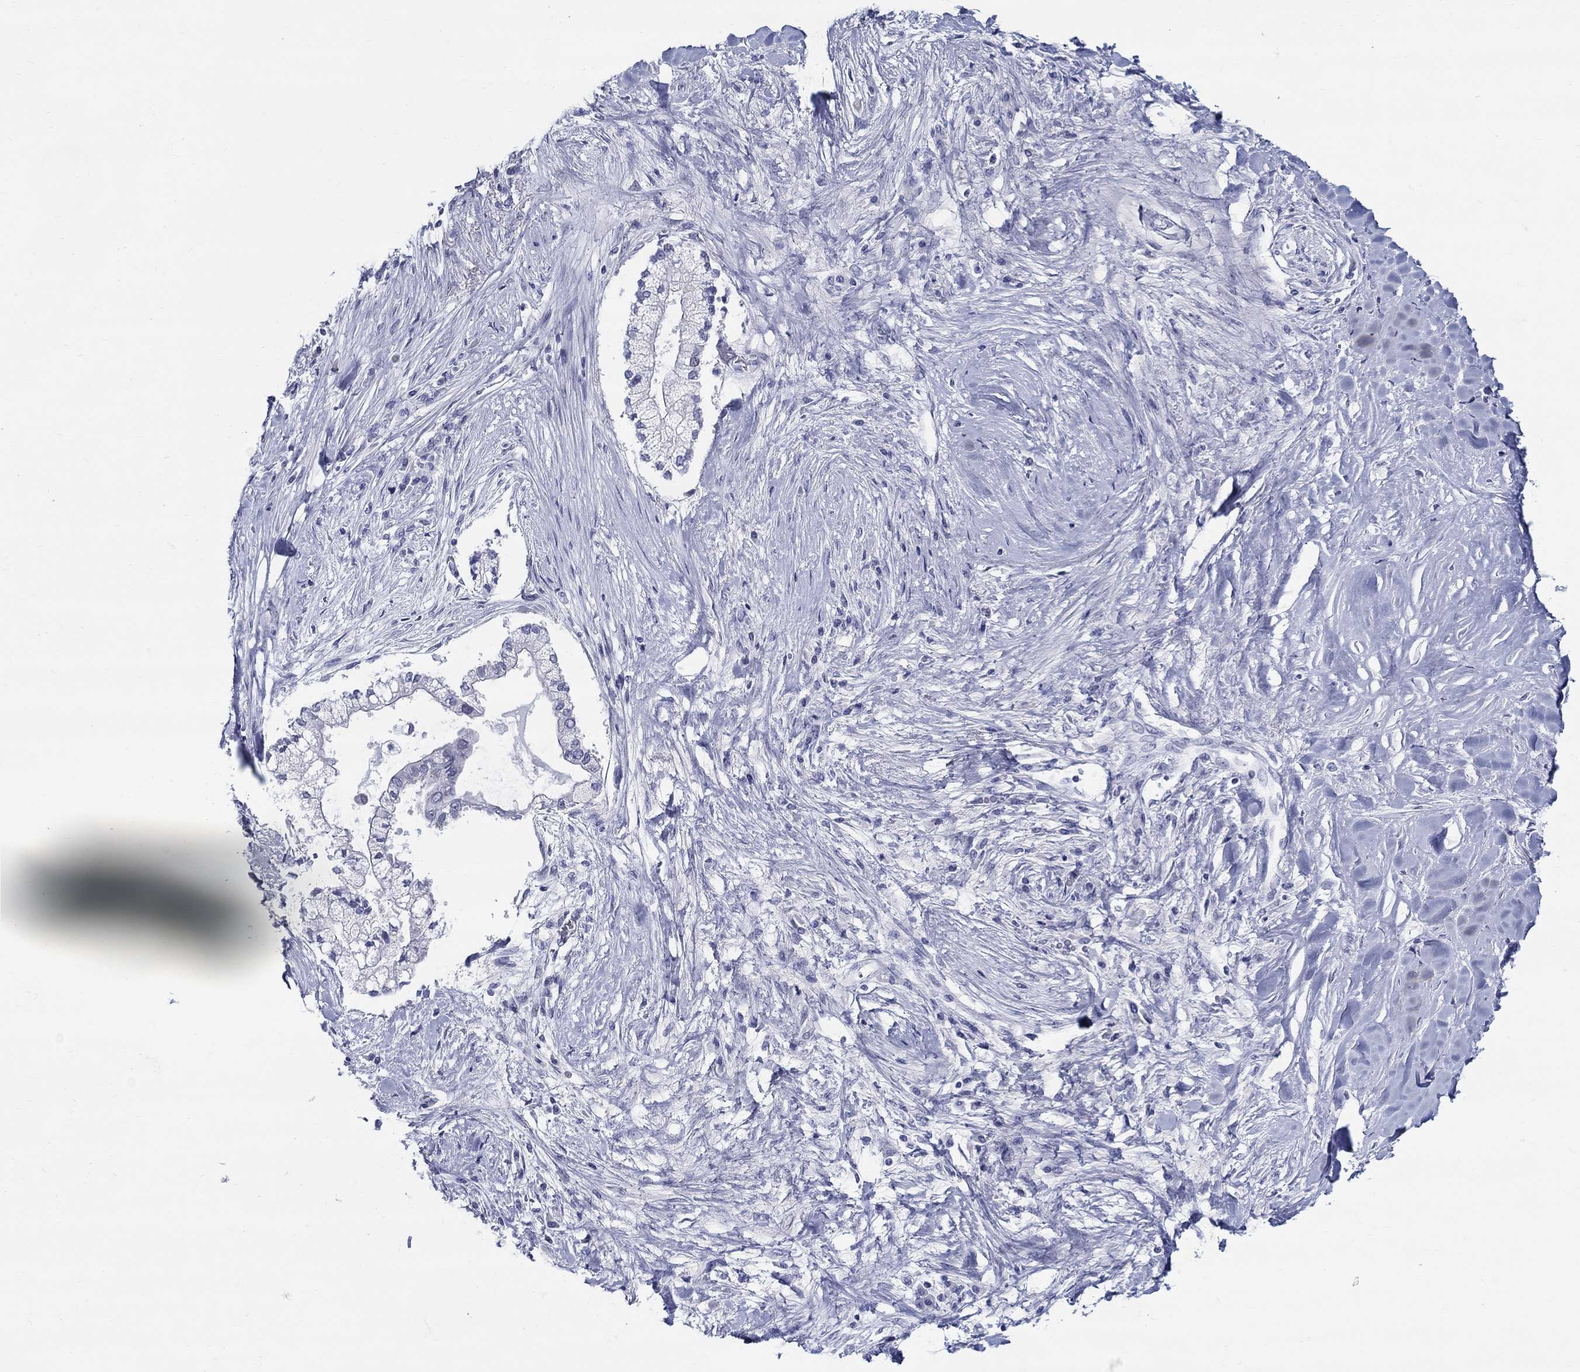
{"staining": {"intensity": "negative", "quantity": "none", "location": "none"}, "tissue": "liver cancer", "cell_type": "Tumor cells", "image_type": "cancer", "snomed": [{"axis": "morphology", "description": "Cholangiocarcinoma"}, {"axis": "topography", "description": "Liver"}], "caption": "Immunohistochemistry image of neoplastic tissue: human liver cancer (cholangiocarcinoma) stained with DAB displays no significant protein positivity in tumor cells.", "gene": "CRYGS", "patient": {"sex": "male", "age": 50}}